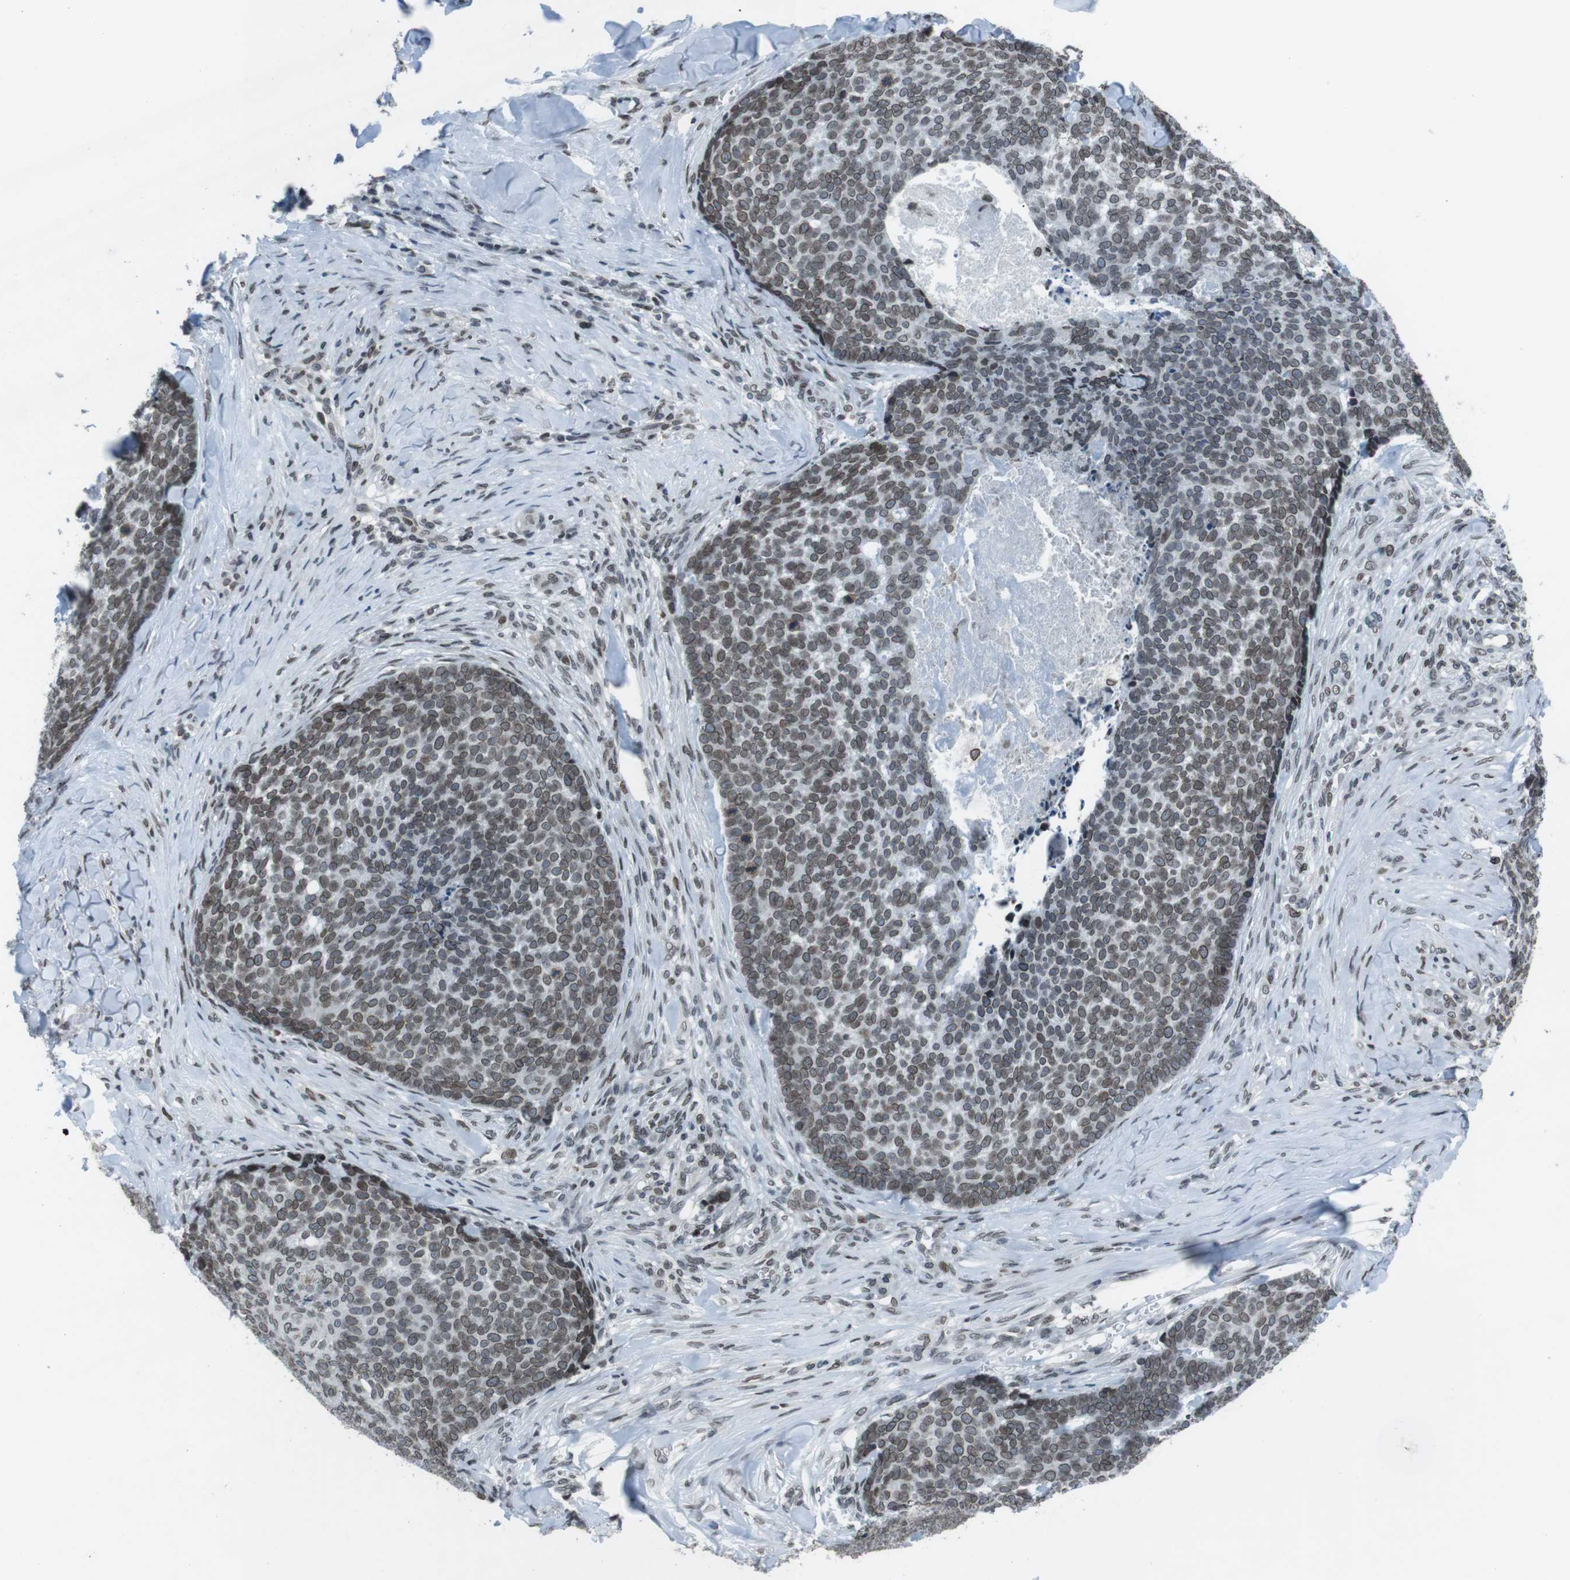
{"staining": {"intensity": "moderate", "quantity": ">75%", "location": "cytoplasmic/membranous,nuclear"}, "tissue": "skin cancer", "cell_type": "Tumor cells", "image_type": "cancer", "snomed": [{"axis": "morphology", "description": "Basal cell carcinoma"}, {"axis": "topography", "description": "Skin"}], "caption": "Moderate cytoplasmic/membranous and nuclear expression is seen in approximately >75% of tumor cells in skin basal cell carcinoma.", "gene": "MAD1L1", "patient": {"sex": "male", "age": 84}}